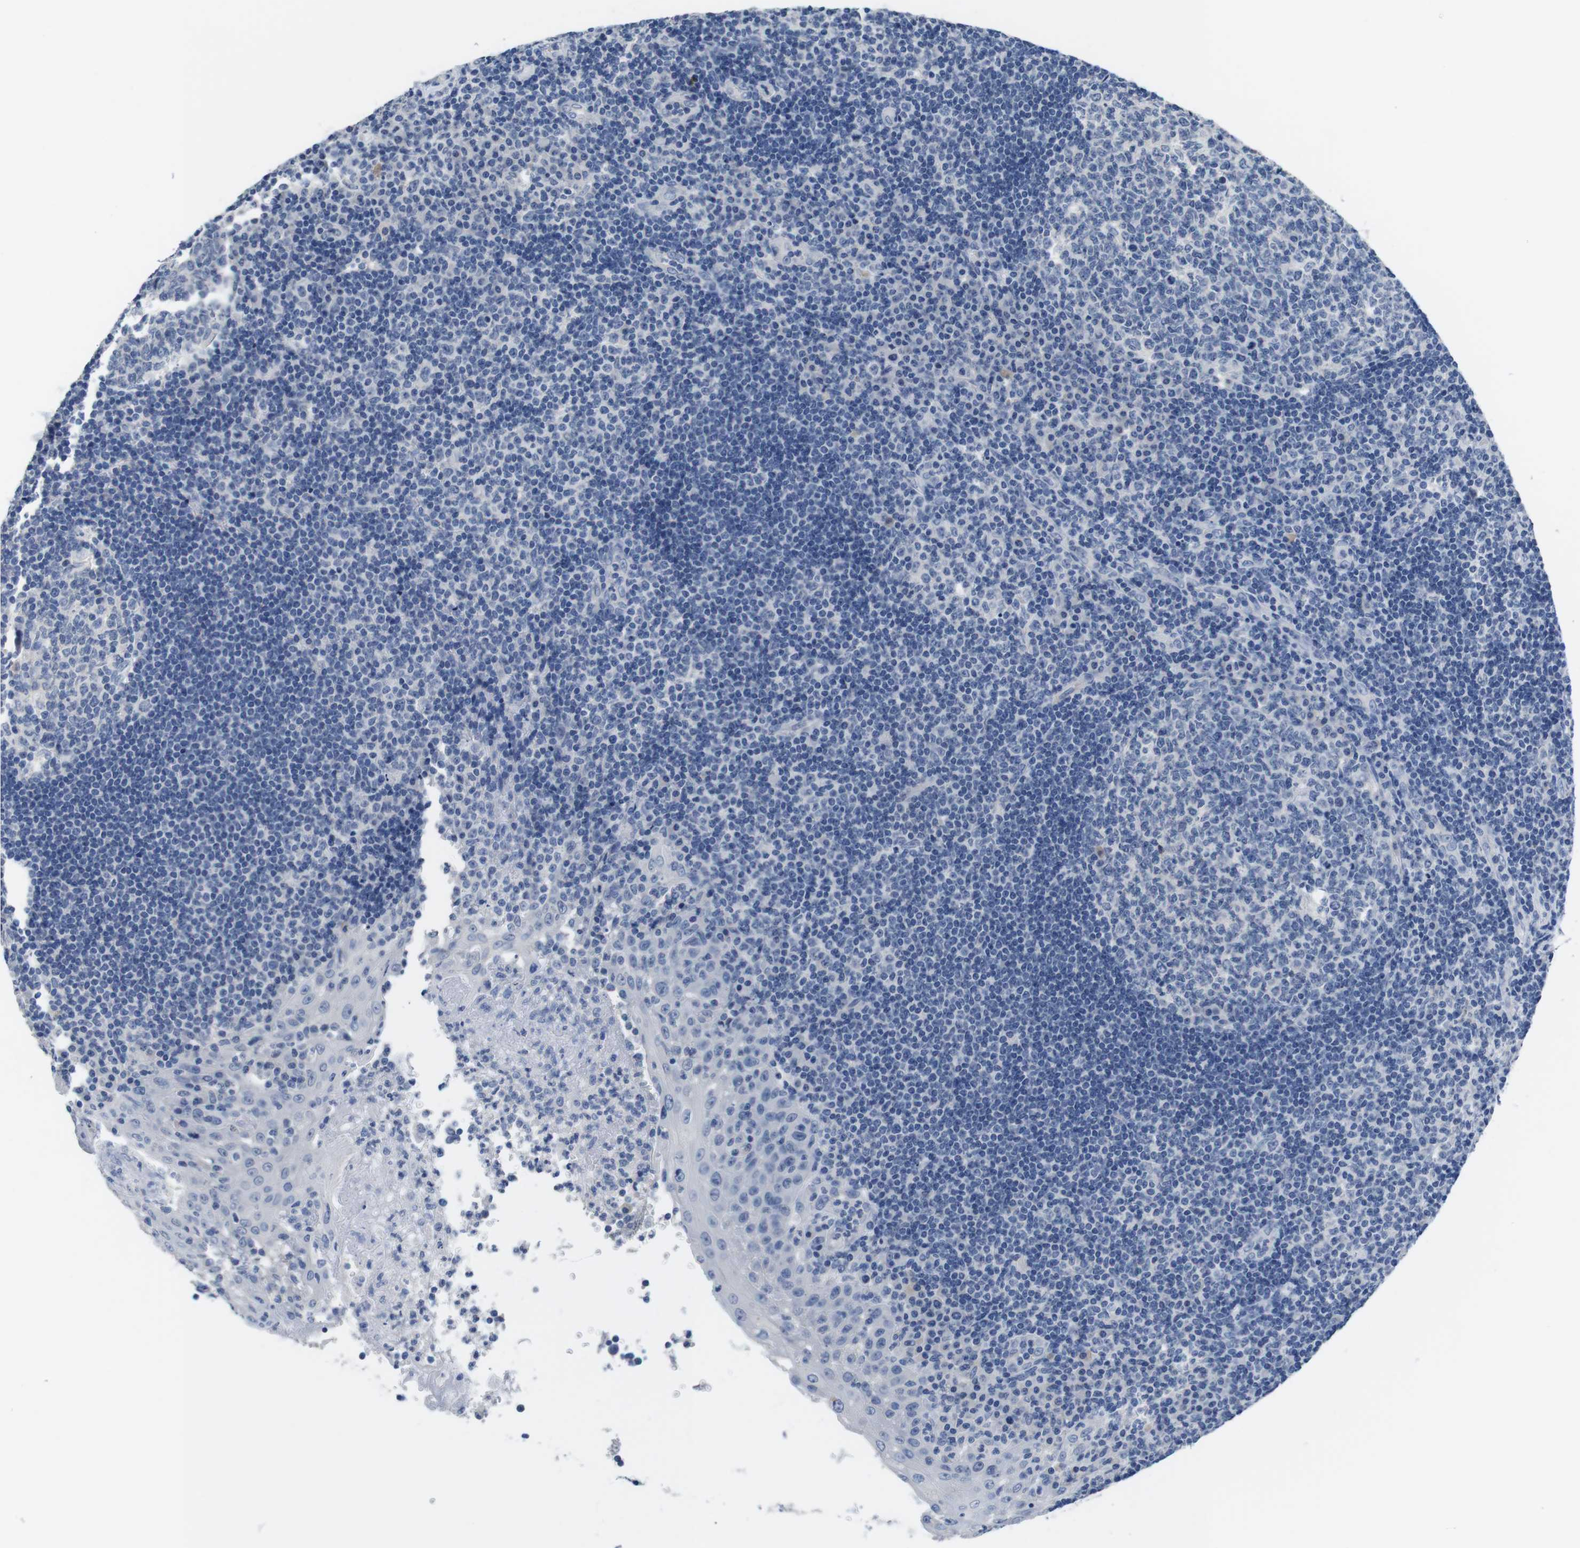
{"staining": {"intensity": "negative", "quantity": "none", "location": "none"}, "tissue": "tonsil", "cell_type": "Germinal center cells", "image_type": "normal", "snomed": [{"axis": "morphology", "description": "Normal tissue, NOS"}, {"axis": "topography", "description": "Tonsil"}], "caption": "Germinal center cells show no significant positivity in unremarkable tonsil. (DAB immunohistochemistry (IHC), high magnification).", "gene": "MAP6", "patient": {"sex": "female", "age": 40}}